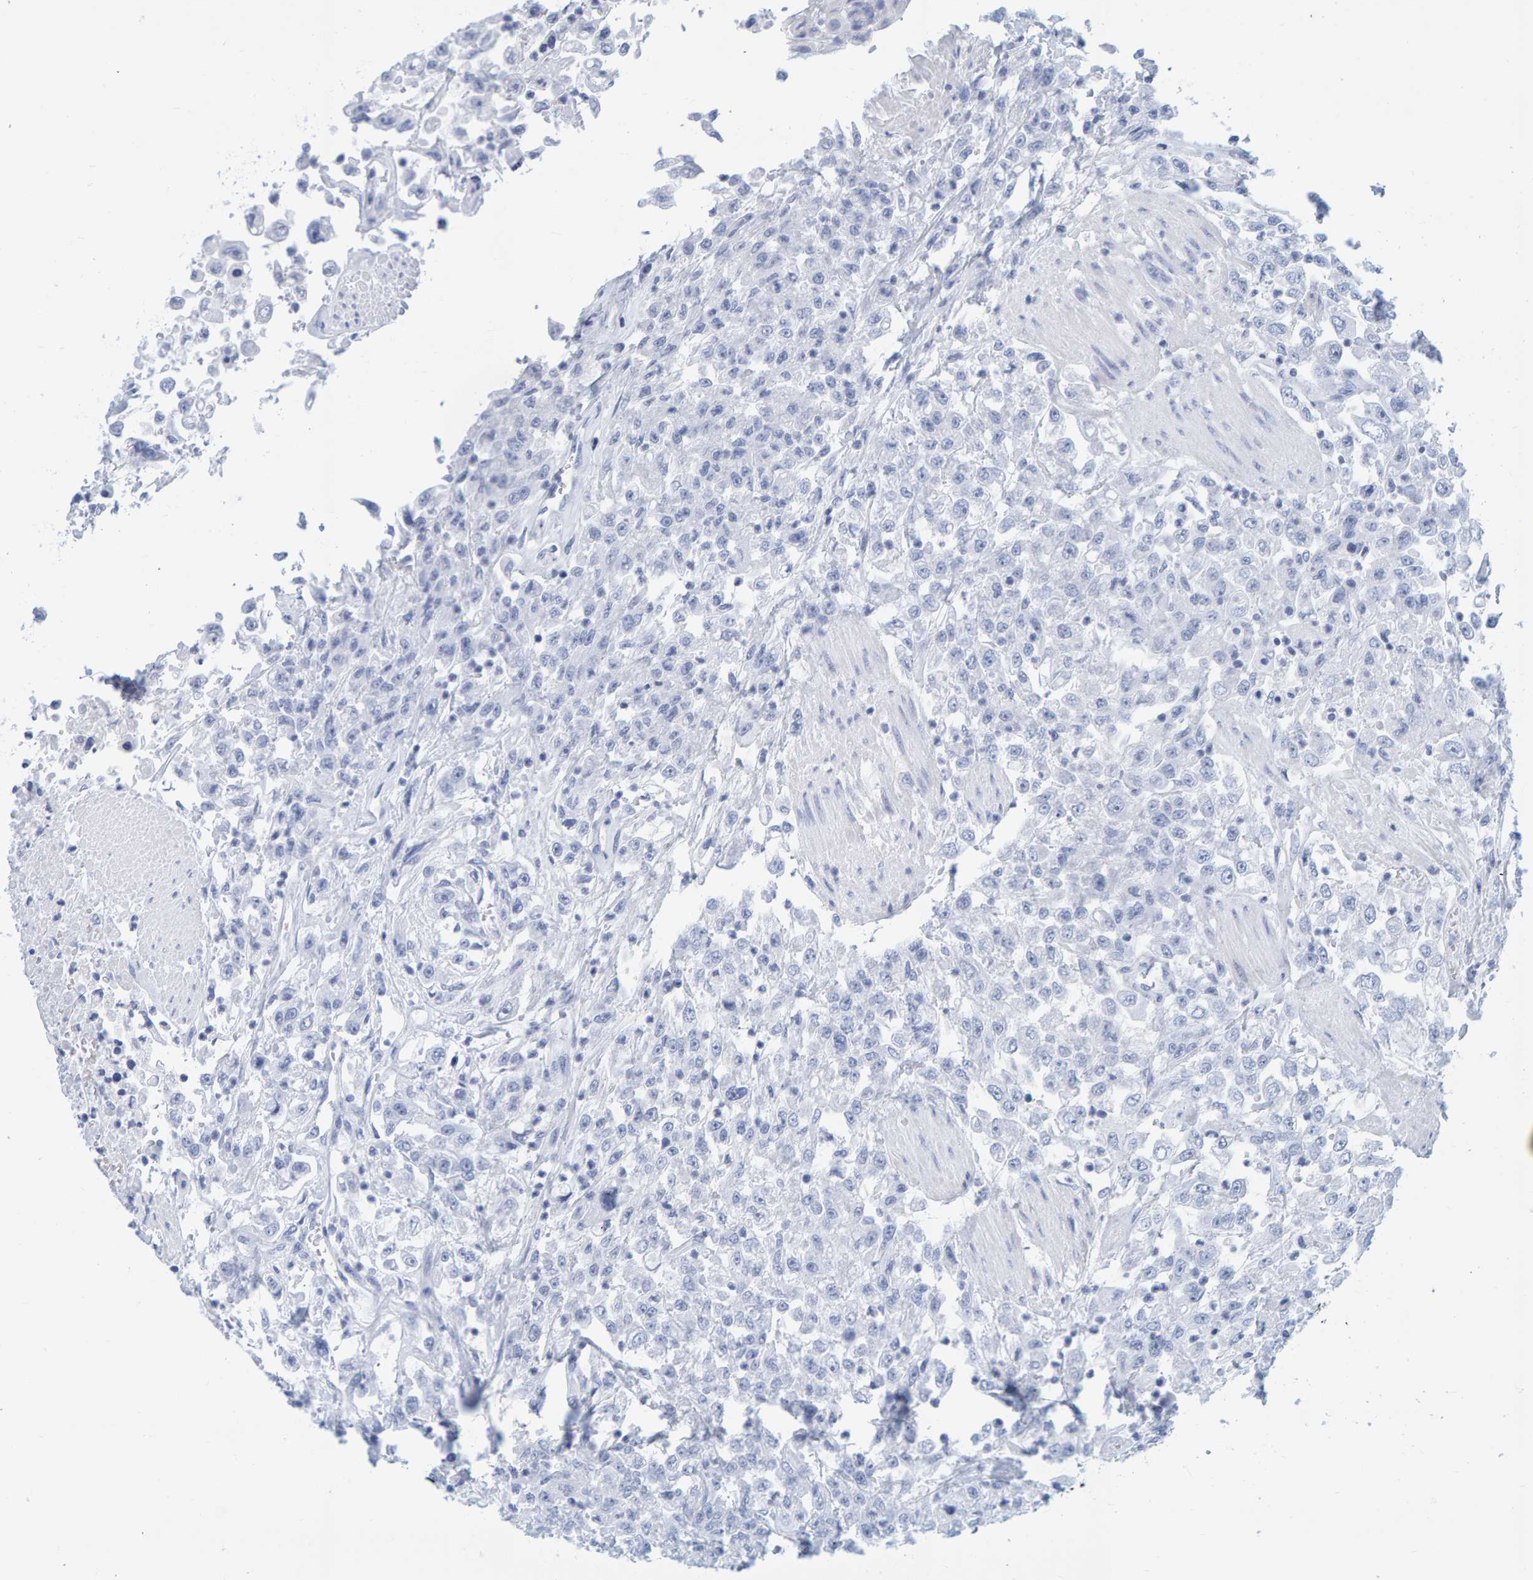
{"staining": {"intensity": "negative", "quantity": "none", "location": "none"}, "tissue": "urothelial cancer", "cell_type": "Tumor cells", "image_type": "cancer", "snomed": [{"axis": "morphology", "description": "Urothelial carcinoma, High grade"}, {"axis": "topography", "description": "Urinary bladder"}], "caption": "Image shows no protein staining in tumor cells of urothelial cancer tissue.", "gene": "SFTPC", "patient": {"sex": "male", "age": 46}}